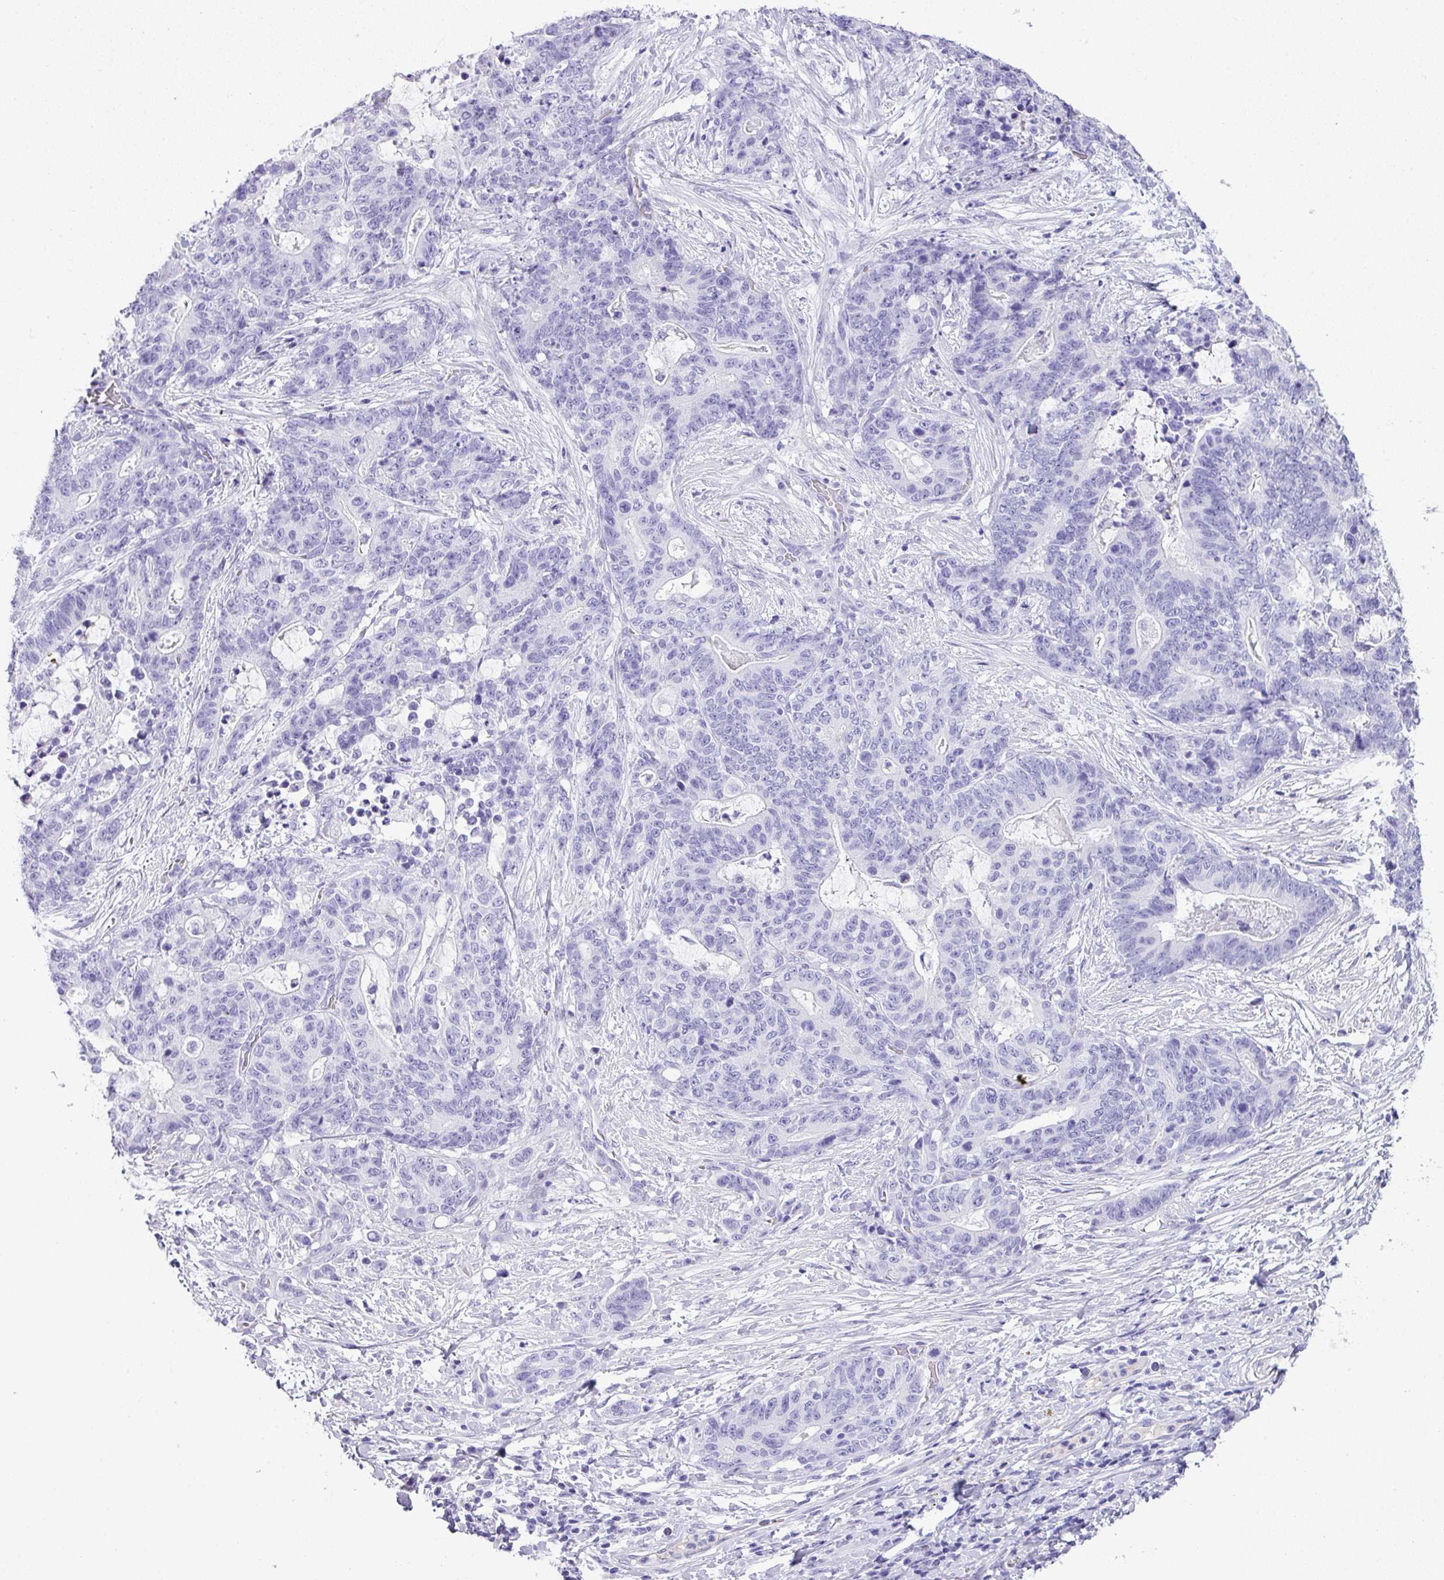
{"staining": {"intensity": "negative", "quantity": "none", "location": "none"}, "tissue": "stomach cancer", "cell_type": "Tumor cells", "image_type": "cancer", "snomed": [{"axis": "morphology", "description": "Normal tissue, NOS"}, {"axis": "morphology", "description": "Adenocarcinoma, NOS"}, {"axis": "topography", "description": "Stomach"}], "caption": "Immunohistochemical staining of human adenocarcinoma (stomach) reveals no significant positivity in tumor cells.", "gene": "TNP1", "patient": {"sex": "female", "age": 64}}